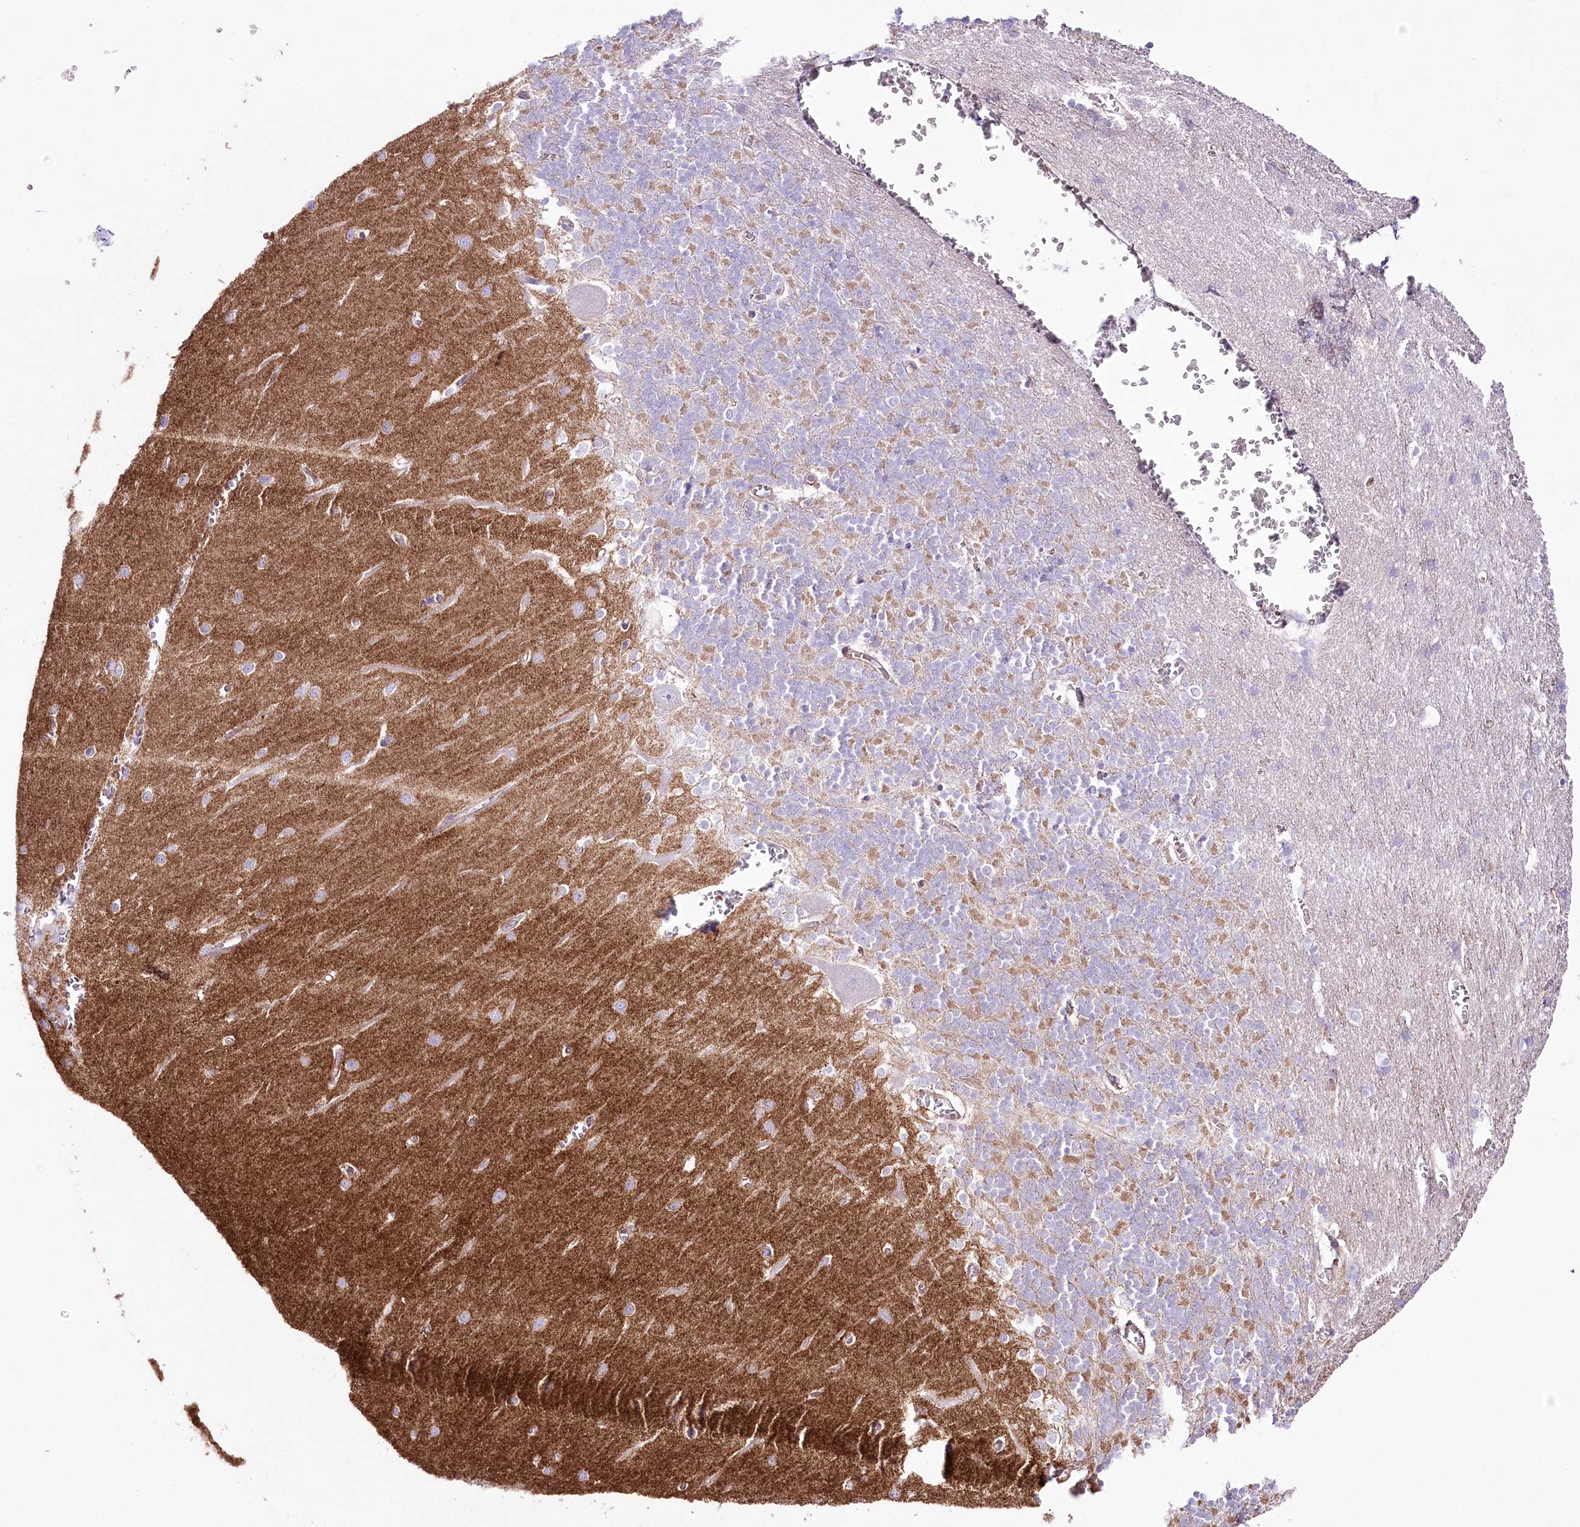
{"staining": {"intensity": "negative", "quantity": "none", "location": "none"}, "tissue": "cerebellum", "cell_type": "Cells in granular layer", "image_type": "normal", "snomed": [{"axis": "morphology", "description": "Normal tissue, NOS"}, {"axis": "topography", "description": "Cerebellum"}], "caption": "The micrograph reveals no staining of cells in granular layer in unremarkable cerebellum. (Brightfield microscopy of DAB (3,3'-diaminobenzidine) IHC at high magnification).", "gene": "FAM216A", "patient": {"sex": "male", "age": 37}}